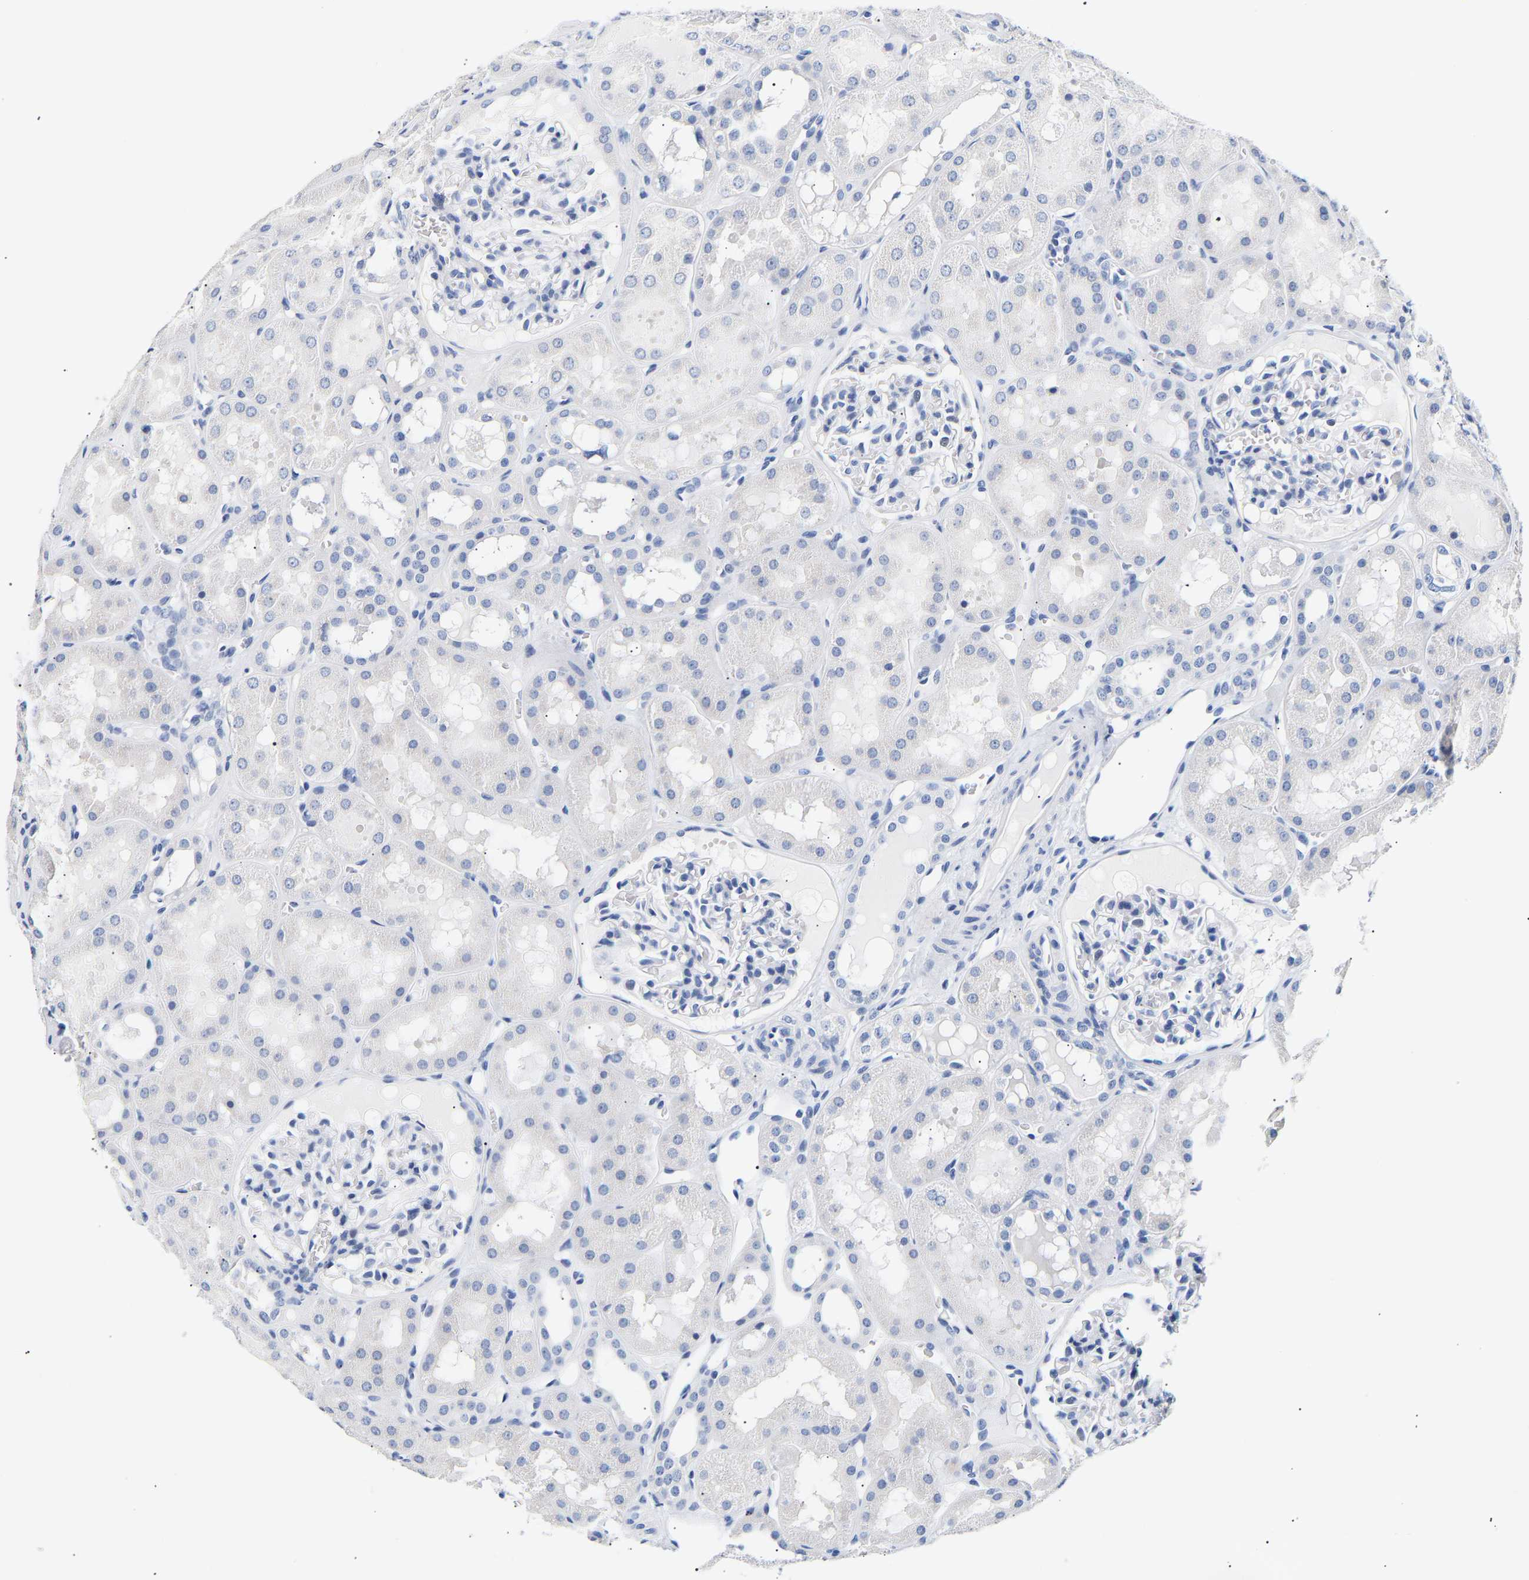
{"staining": {"intensity": "negative", "quantity": "none", "location": "none"}, "tissue": "kidney", "cell_type": "Cells in glomeruli", "image_type": "normal", "snomed": [{"axis": "morphology", "description": "Normal tissue, NOS"}, {"axis": "topography", "description": "Kidney"}, {"axis": "topography", "description": "Urinary bladder"}], "caption": "Immunohistochemistry (IHC) histopathology image of normal kidney stained for a protein (brown), which displays no staining in cells in glomeruli.", "gene": "SPINK2", "patient": {"sex": "male", "age": 16}}